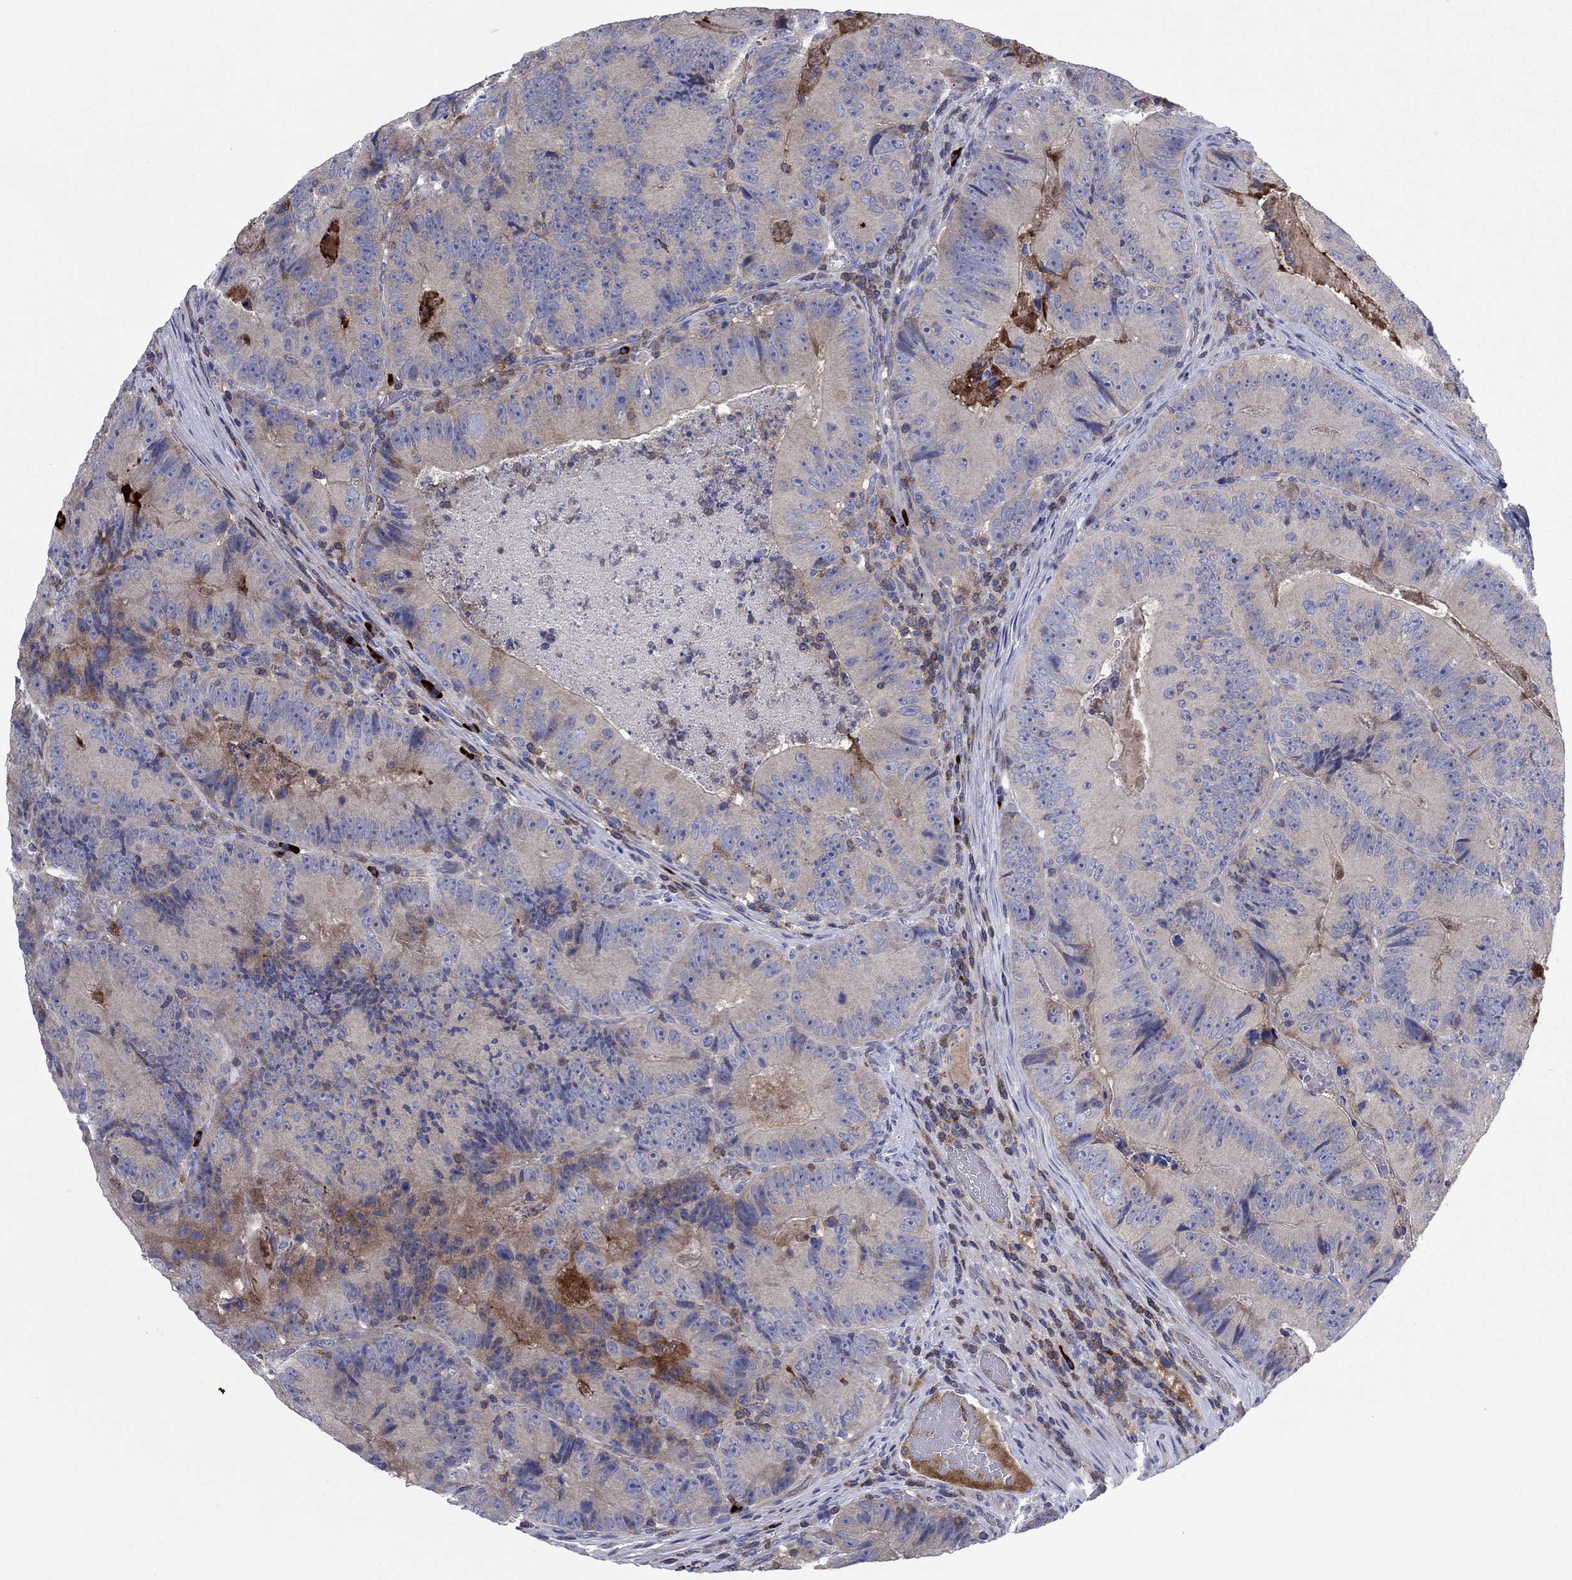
{"staining": {"intensity": "moderate", "quantity": "<25%", "location": "cytoplasmic/membranous"}, "tissue": "colorectal cancer", "cell_type": "Tumor cells", "image_type": "cancer", "snomed": [{"axis": "morphology", "description": "Adenocarcinoma, NOS"}, {"axis": "topography", "description": "Colon"}], "caption": "Immunohistochemistry (IHC) (DAB) staining of colorectal adenocarcinoma shows moderate cytoplasmic/membranous protein expression in approximately <25% of tumor cells.", "gene": "PVR", "patient": {"sex": "female", "age": 86}}